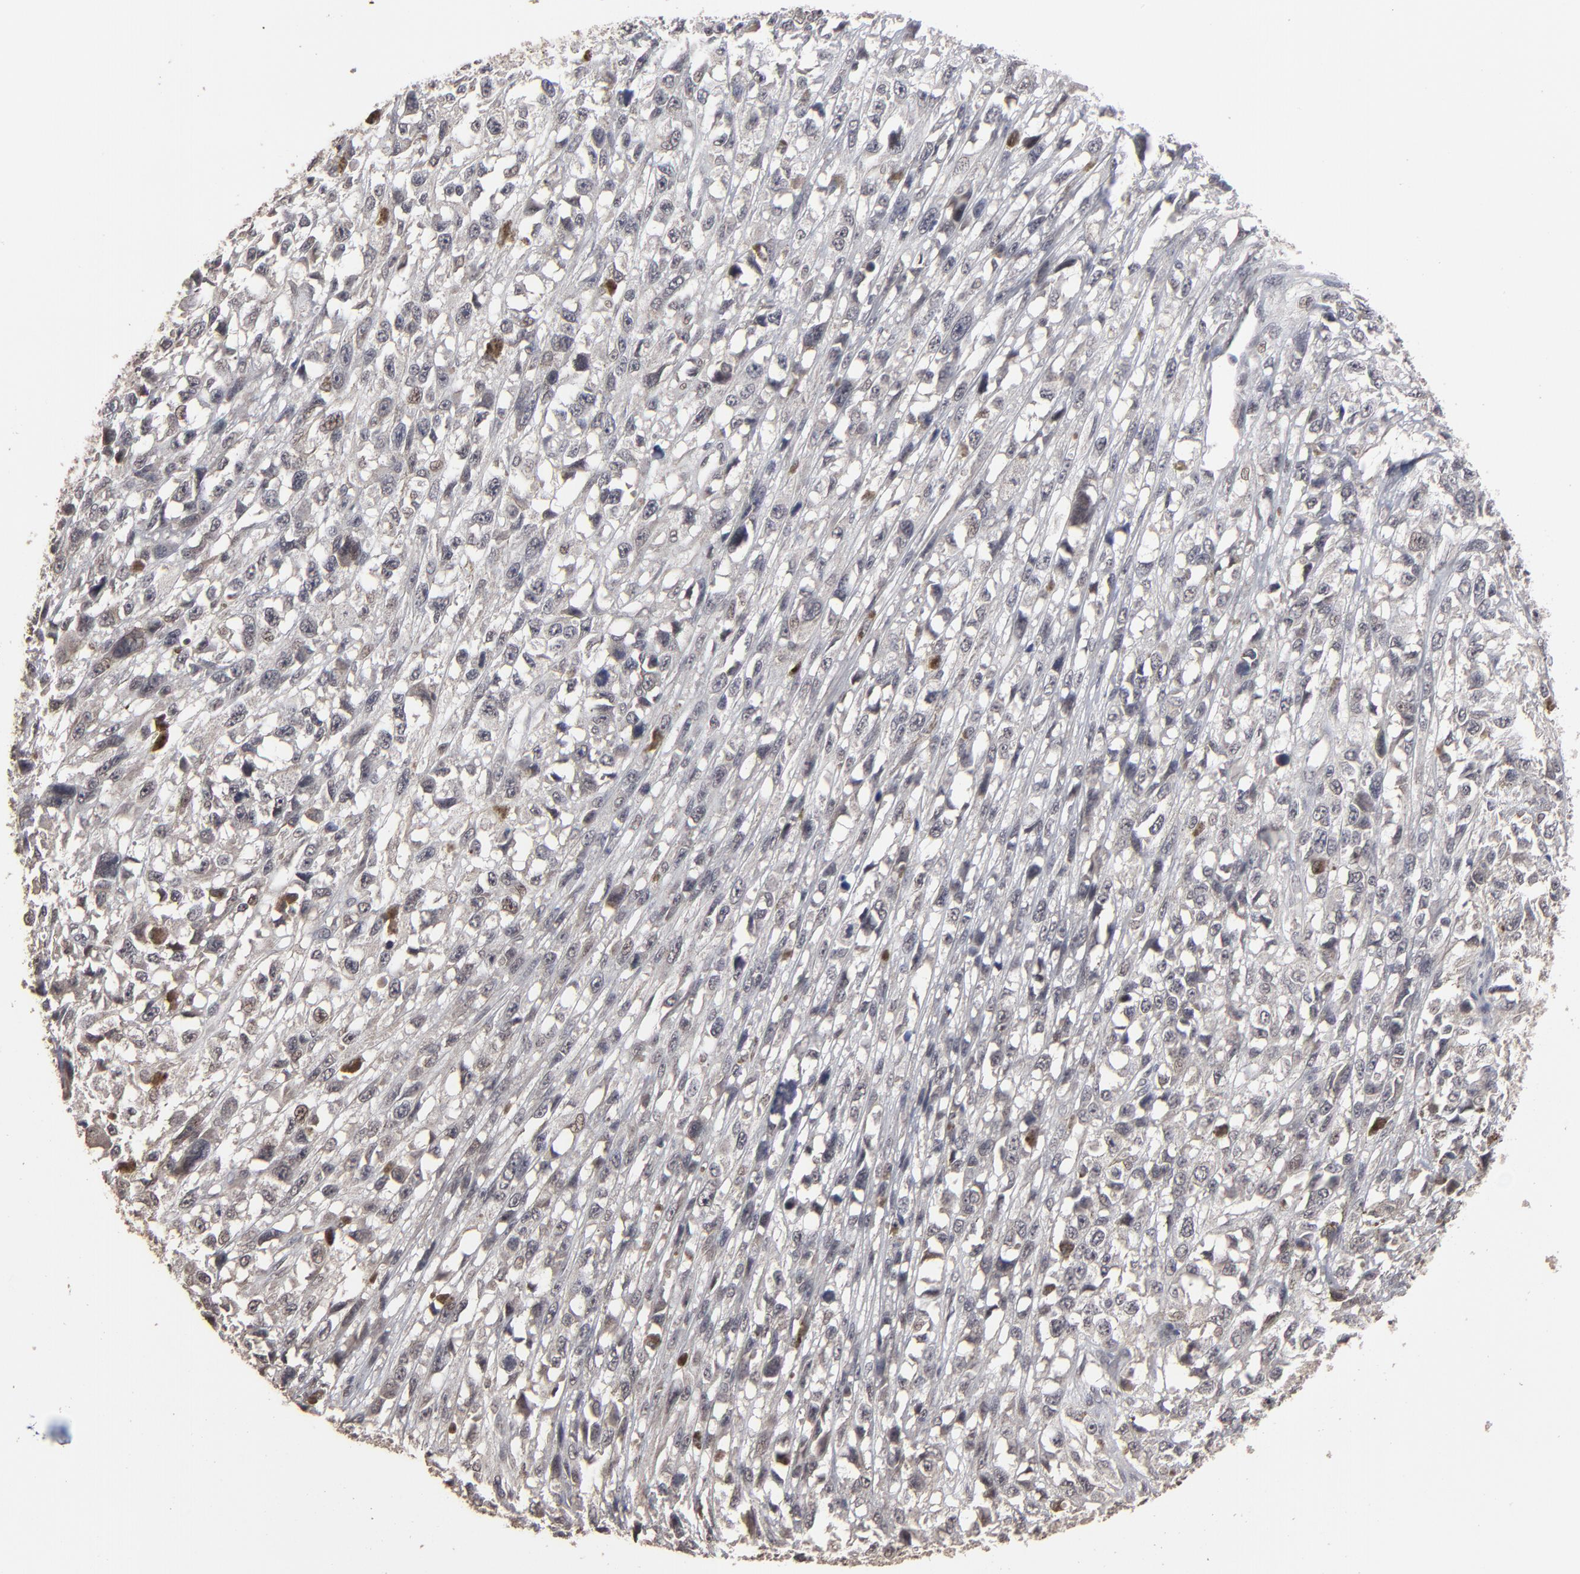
{"staining": {"intensity": "weak", "quantity": "25%-75%", "location": "cytoplasmic/membranous,nuclear"}, "tissue": "melanoma", "cell_type": "Tumor cells", "image_type": "cancer", "snomed": [{"axis": "morphology", "description": "Malignant melanoma, Metastatic site"}, {"axis": "topography", "description": "Lymph node"}], "caption": "Immunohistochemical staining of malignant melanoma (metastatic site) exhibits weak cytoplasmic/membranous and nuclear protein staining in approximately 25%-75% of tumor cells.", "gene": "SLC22A17", "patient": {"sex": "male", "age": 59}}